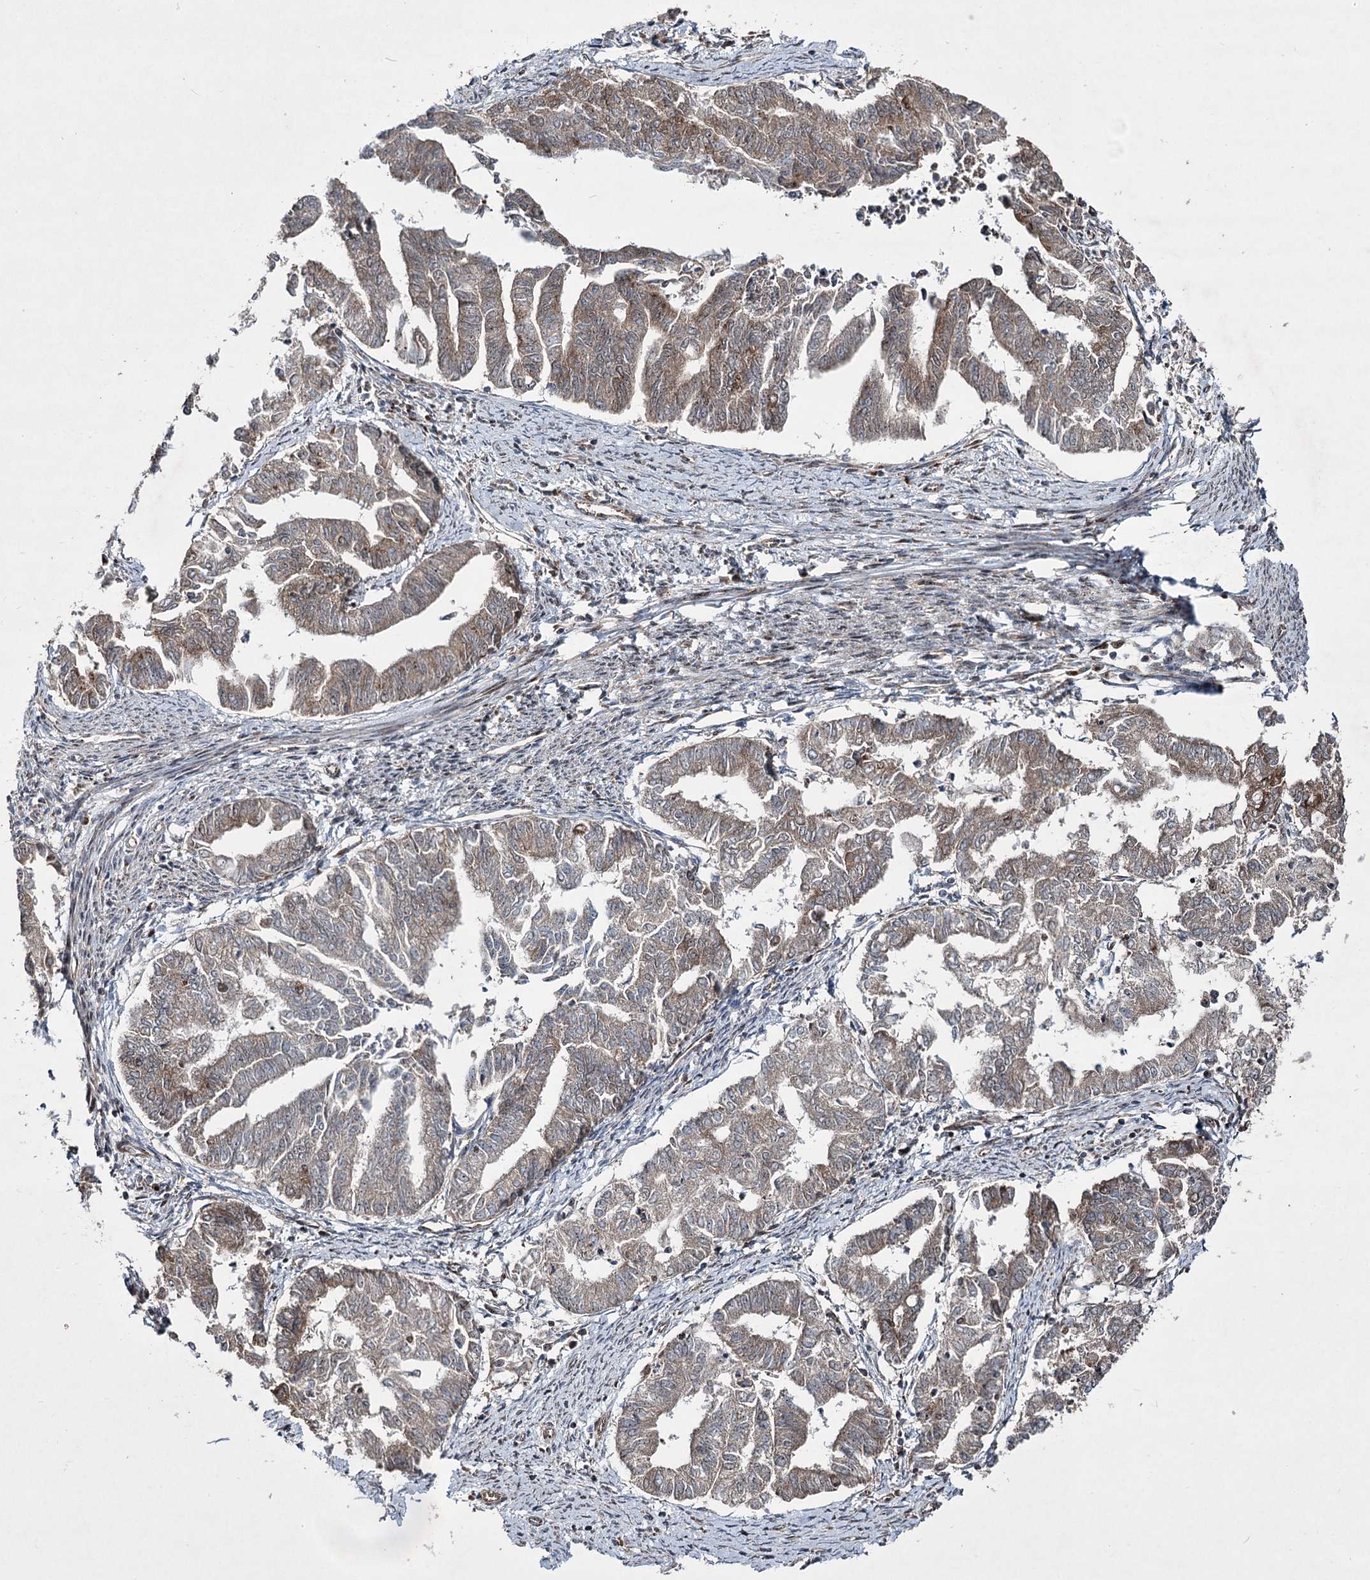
{"staining": {"intensity": "moderate", "quantity": "25%-75%", "location": "cytoplasmic/membranous"}, "tissue": "endometrial cancer", "cell_type": "Tumor cells", "image_type": "cancer", "snomed": [{"axis": "morphology", "description": "Adenocarcinoma, NOS"}, {"axis": "topography", "description": "Endometrium"}], "caption": "A high-resolution photomicrograph shows immunohistochemistry staining of endometrial cancer, which demonstrates moderate cytoplasmic/membranous positivity in approximately 25%-75% of tumor cells.", "gene": "SERINC5", "patient": {"sex": "female", "age": 79}}